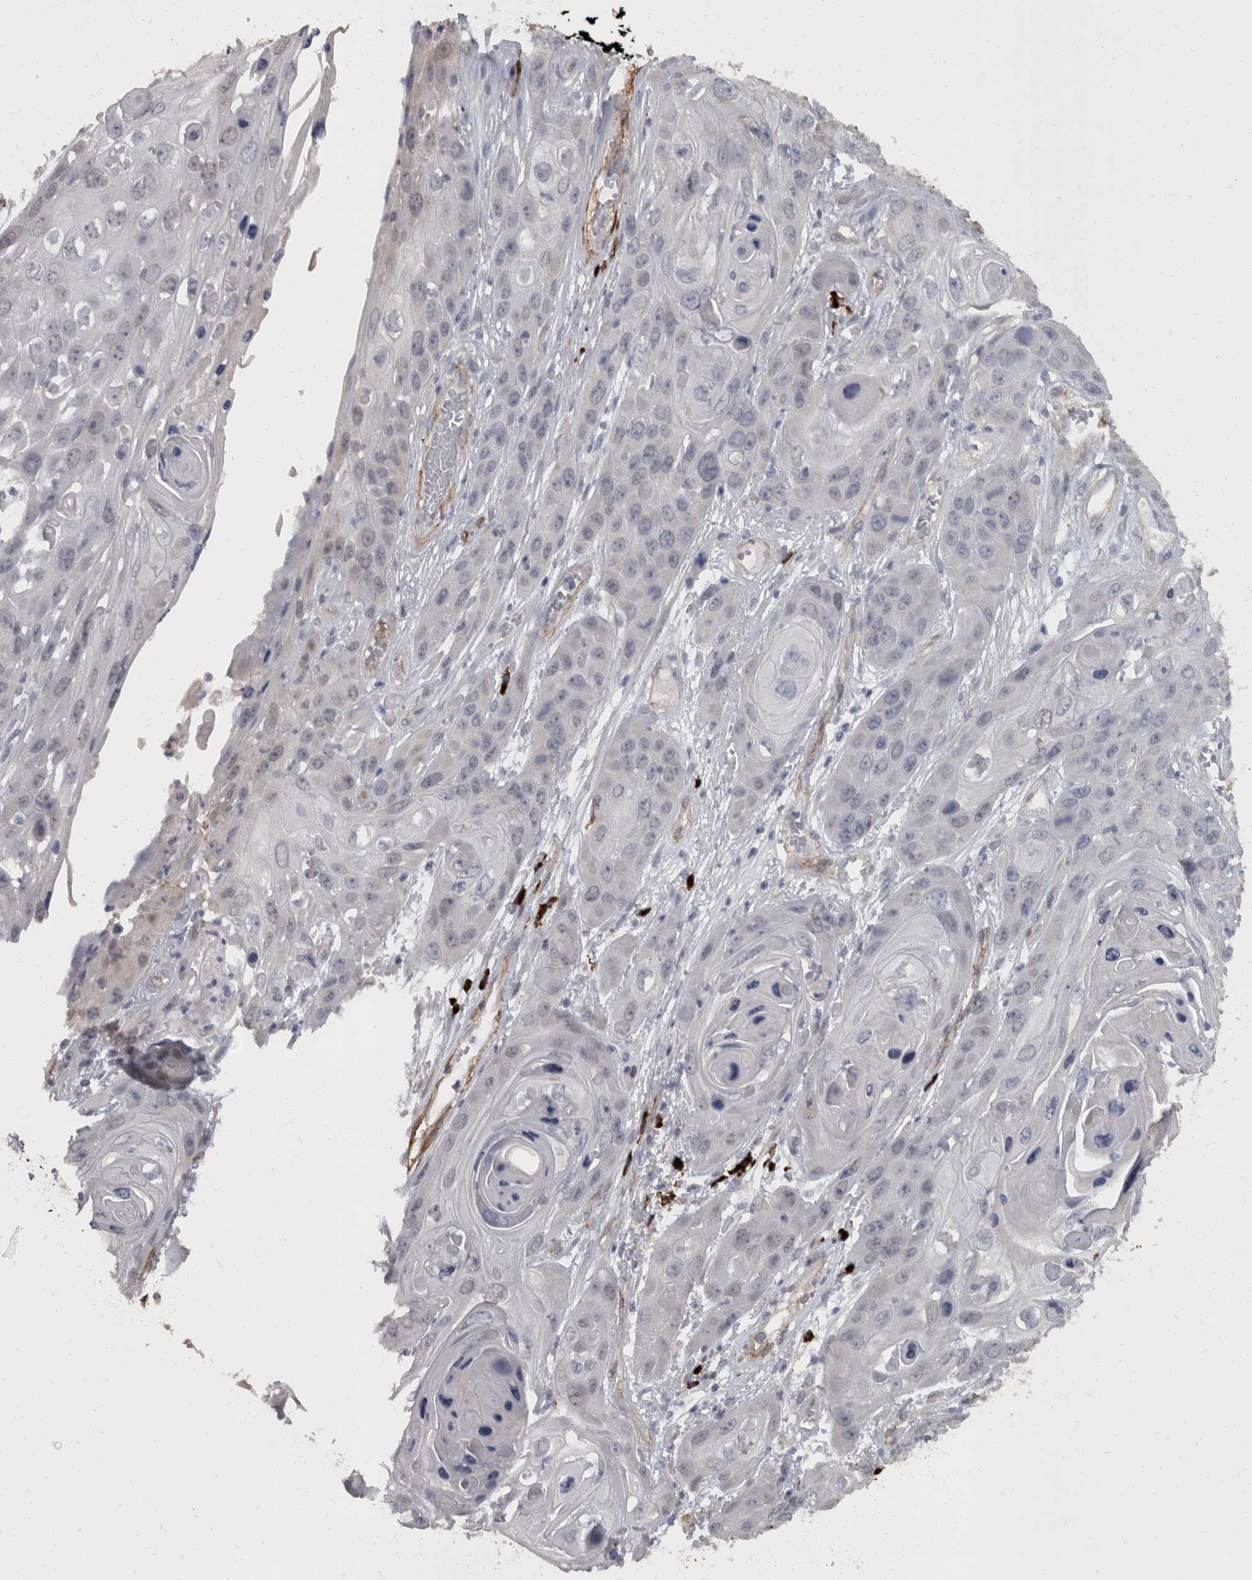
{"staining": {"intensity": "negative", "quantity": "none", "location": "none"}, "tissue": "skin cancer", "cell_type": "Tumor cells", "image_type": "cancer", "snomed": [{"axis": "morphology", "description": "Squamous cell carcinoma, NOS"}, {"axis": "topography", "description": "Skin"}], "caption": "Micrograph shows no significant protein positivity in tumor cells of skin squamous cell carcinoma.", "gene": "MASTL", "patient": {"sex": "male", "age": 55}}